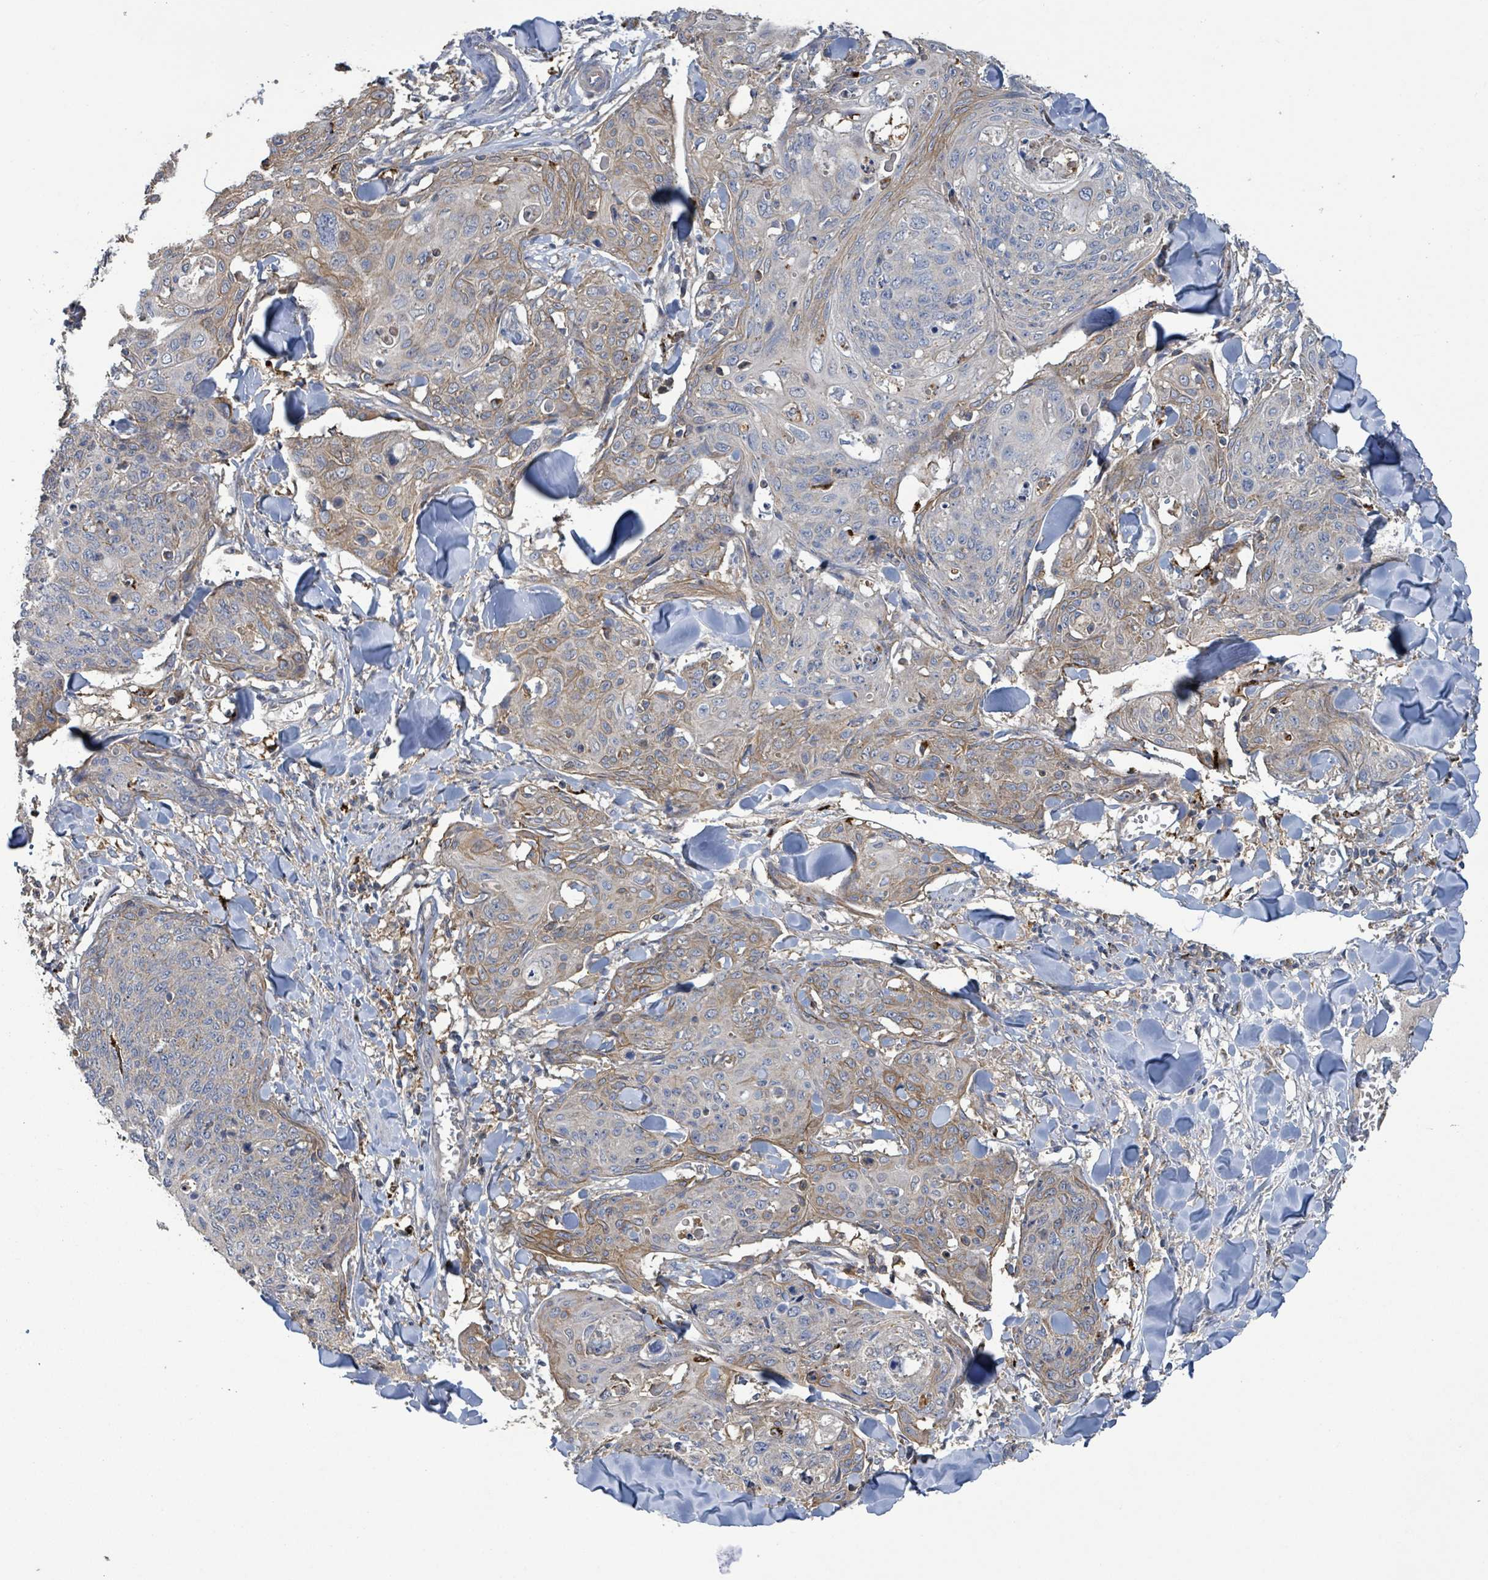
{"staining": {"intensity": "weak", "quantity": "25%-75%", "location": "cytoplasmic/membranous"}, "tissue": "skin cancer", "cell_type": "Tumor cells", "image_type": "cancer", "snomed": [{"axis": "morphology", "description": "Squamous cell carcinoma, NOS"}, {"axis": "topography", "description": "Skin"}, {"axis": "topography", "description": "Vulva"}], "caption": "Squamous cell carcinoma (skin) was stained to show a protein in brown. There is low levels of weak cytoplasmic/membranous staining in about 25%-75% of tumor cells.", "gene": "PLAAT1", "patient": {"sex": "female", "age": 85}}